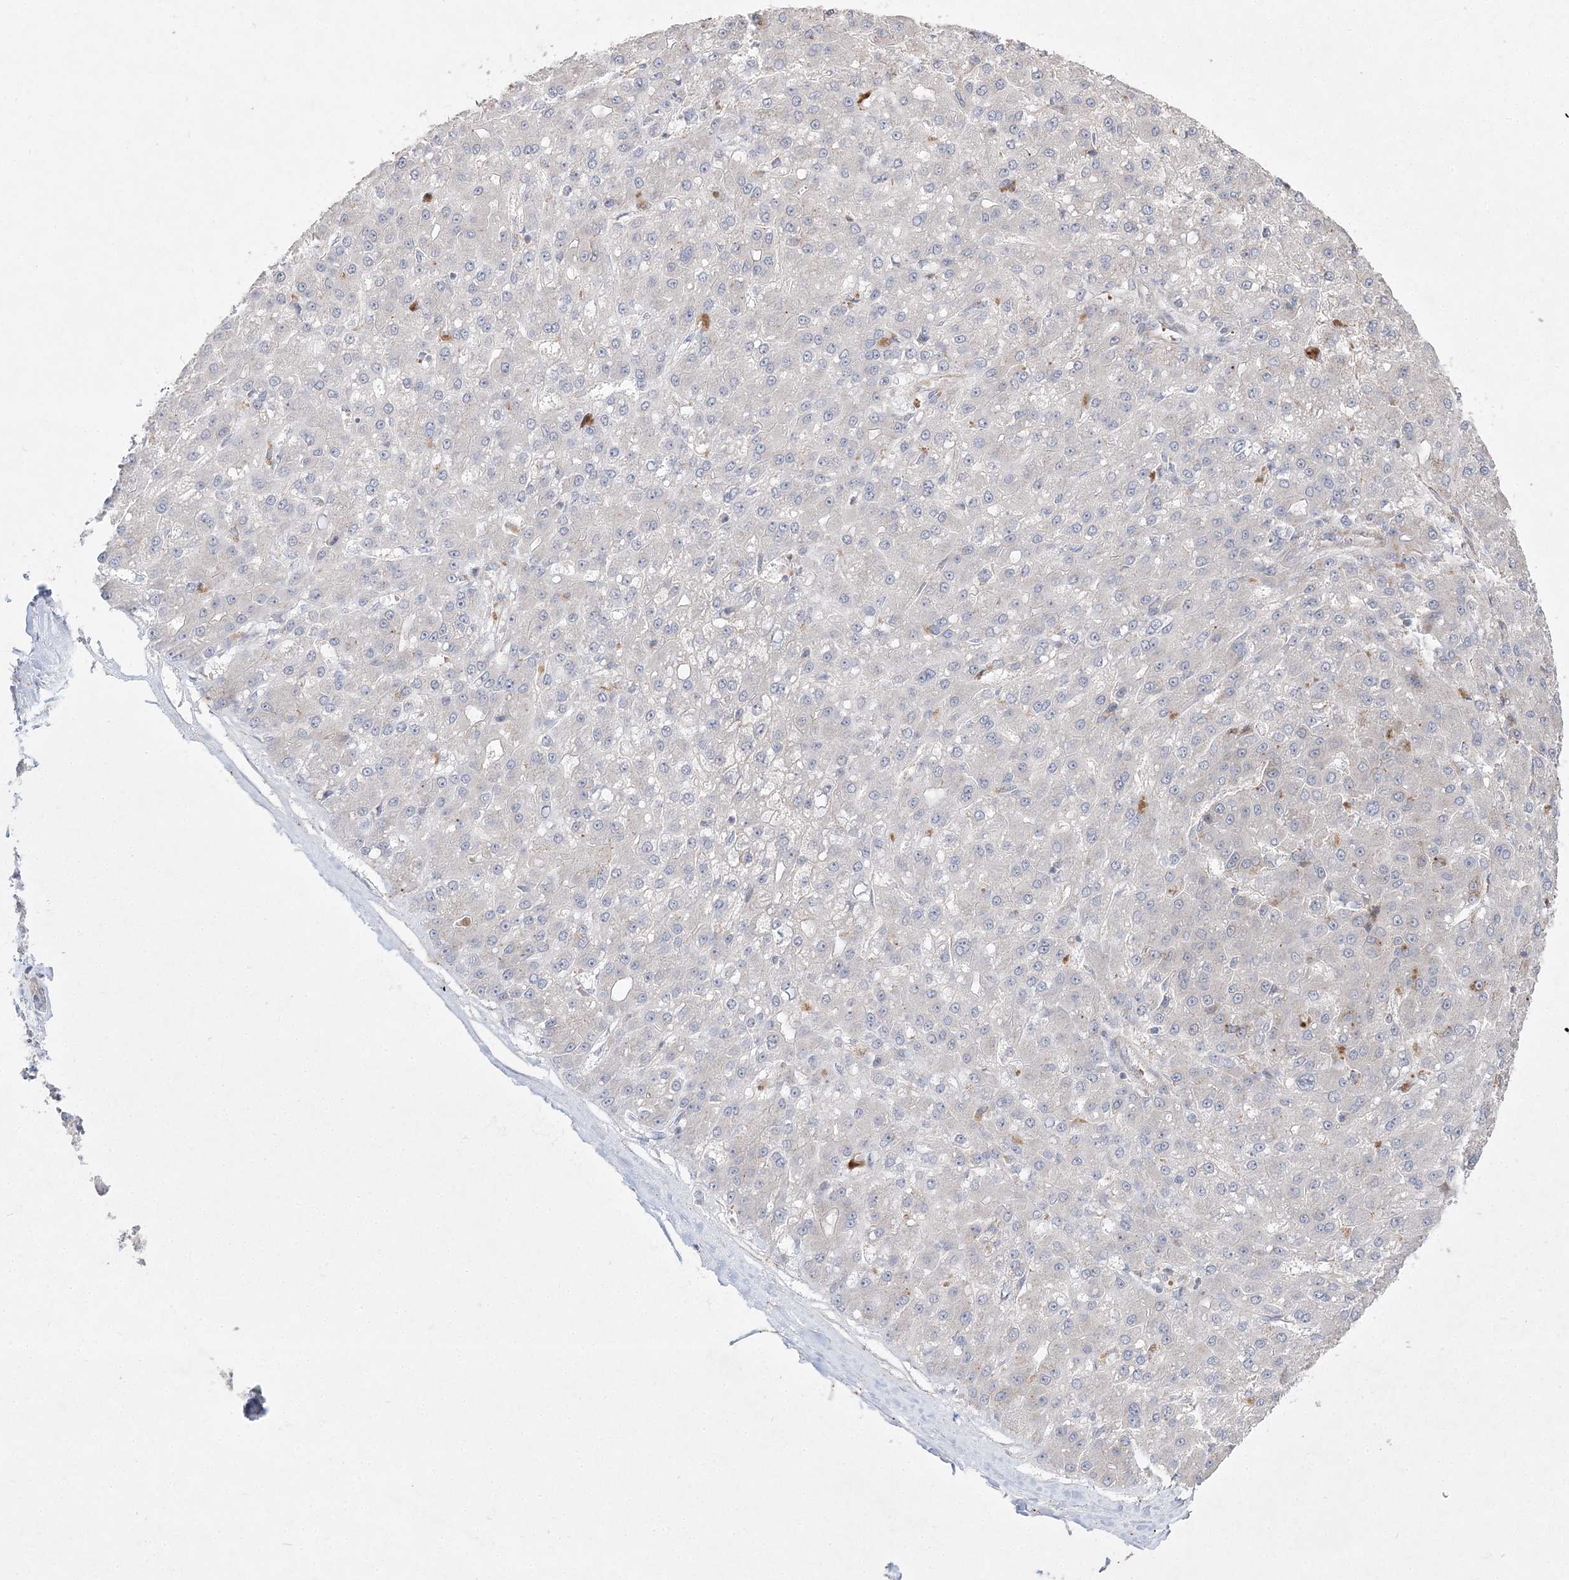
{"staining": {"intensity": "negative", "quantity": "none", "location": "none"}, "tissue": "liver cancer", "cell_type": "Tumor cells", "image_type": "cancer", "snomed": [{"axis": "morphology", "description": "Carcinoma, Hepatocellular, NOS"}, {"axis": "topography", "description": "Liver"}], "caption": "Immunohistochemistry of hepatocellular carcinoma (liver) exhibits no staining in tumor cells. (DAB (3,3'-diaminobenzidine) IHC visualized using brightfield microscopy, high magnification).", "gene": "CLNK", "patient": {"sex": "male", "age": 67}}